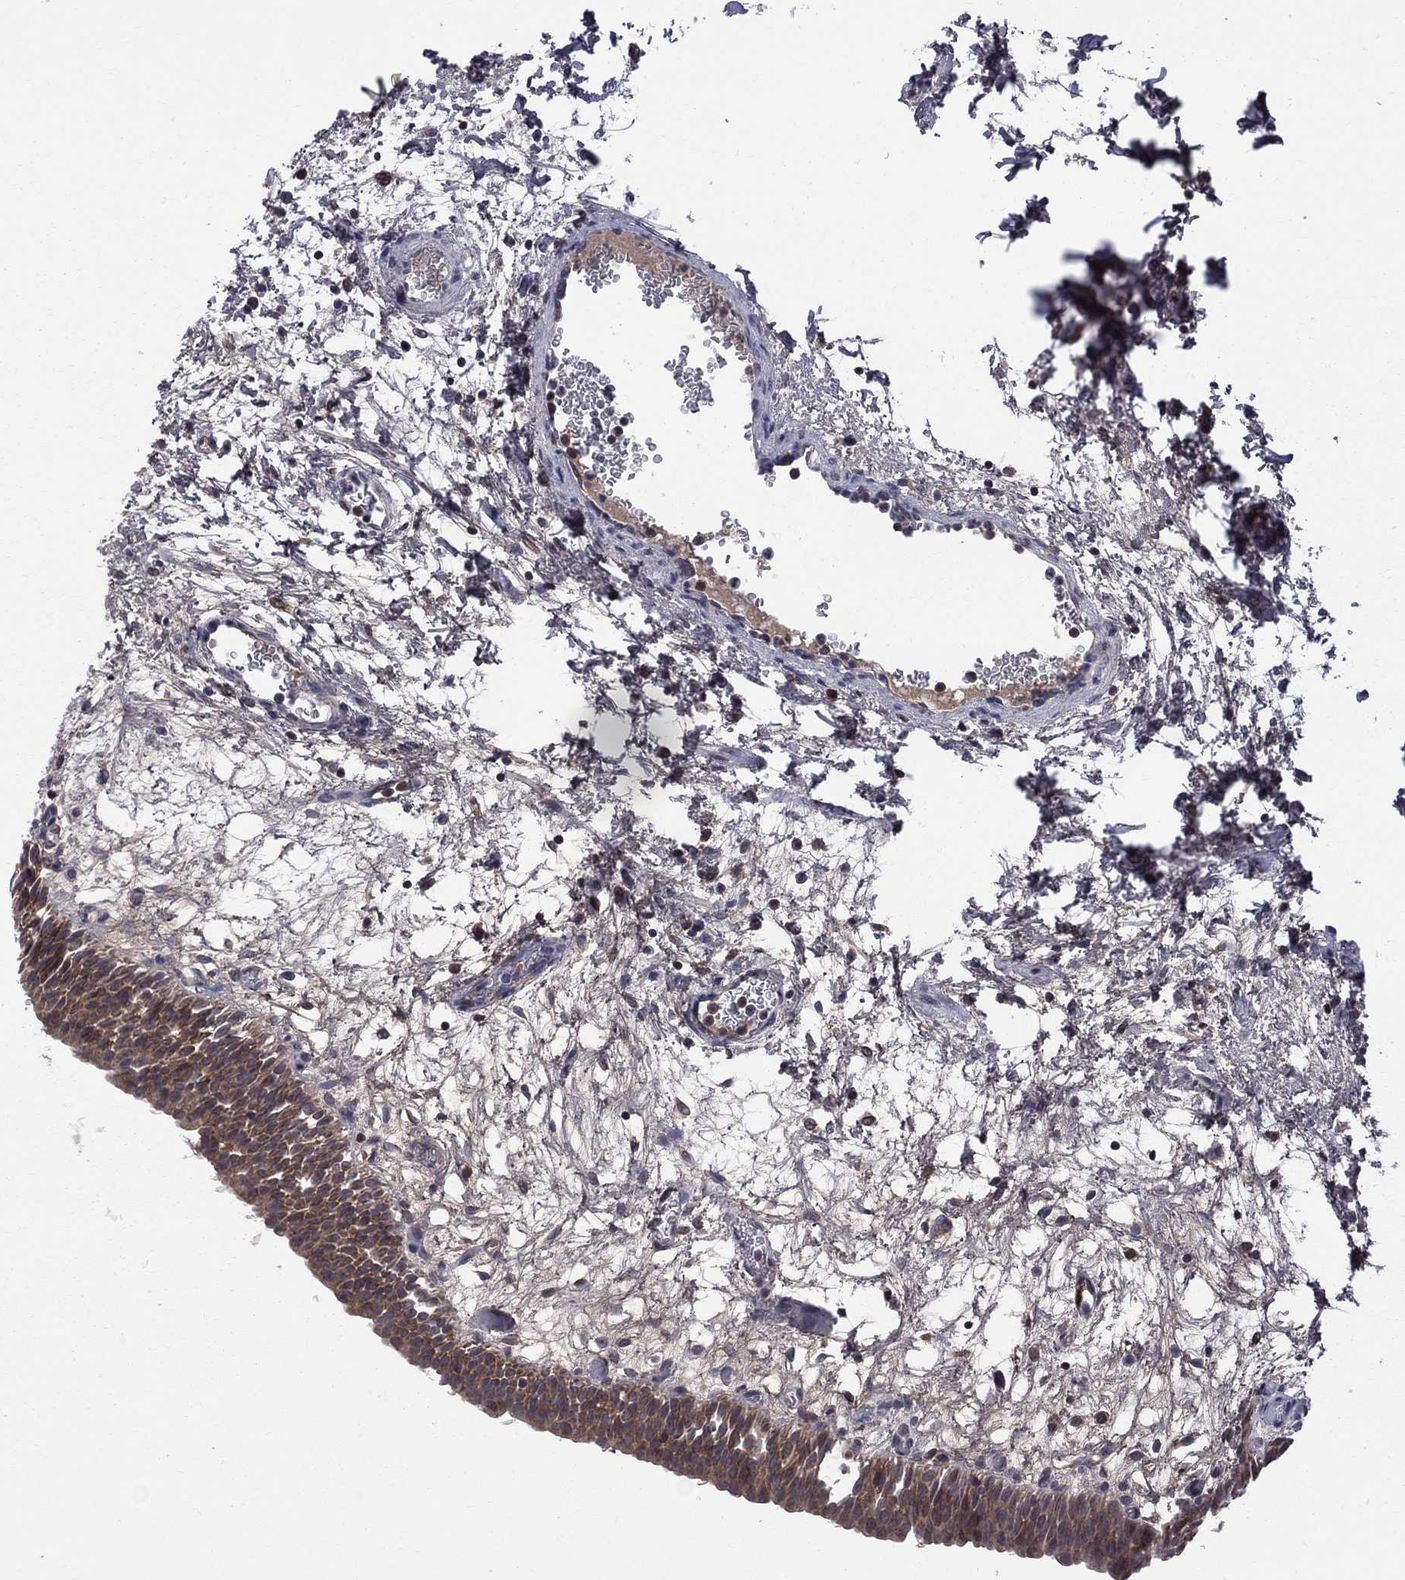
{"staining": {"intensity": "strong", "quantity": ">75%", "location": "cytoplasmic/membranous"}, "tissue": "urinary bladder", "cell_type": "Urothelial cells", "image_type": "normal", "snomed": [{"axis": "morphology", "description": "Normal tissue, NOS"}, {"axis": "topography", "description": "Urinary bladder"}], "caption": "High-magnification brightfield microscopy of unremarkable urinary bladder stained with DAB (3,3'-diaminobenzidine) (brown) and counterstained with hematoxylin (blue). urothelial cells exhibit strong cytoplasmic/membranous positivity is seen in about>75% of cells. The staining is performed using DAB brown chromogen to label protein expression. The nuclei are counter-stained blue using hematoxylin.", "gene": "CNOT11", "patient": {"sex": "male", "age": 76}}